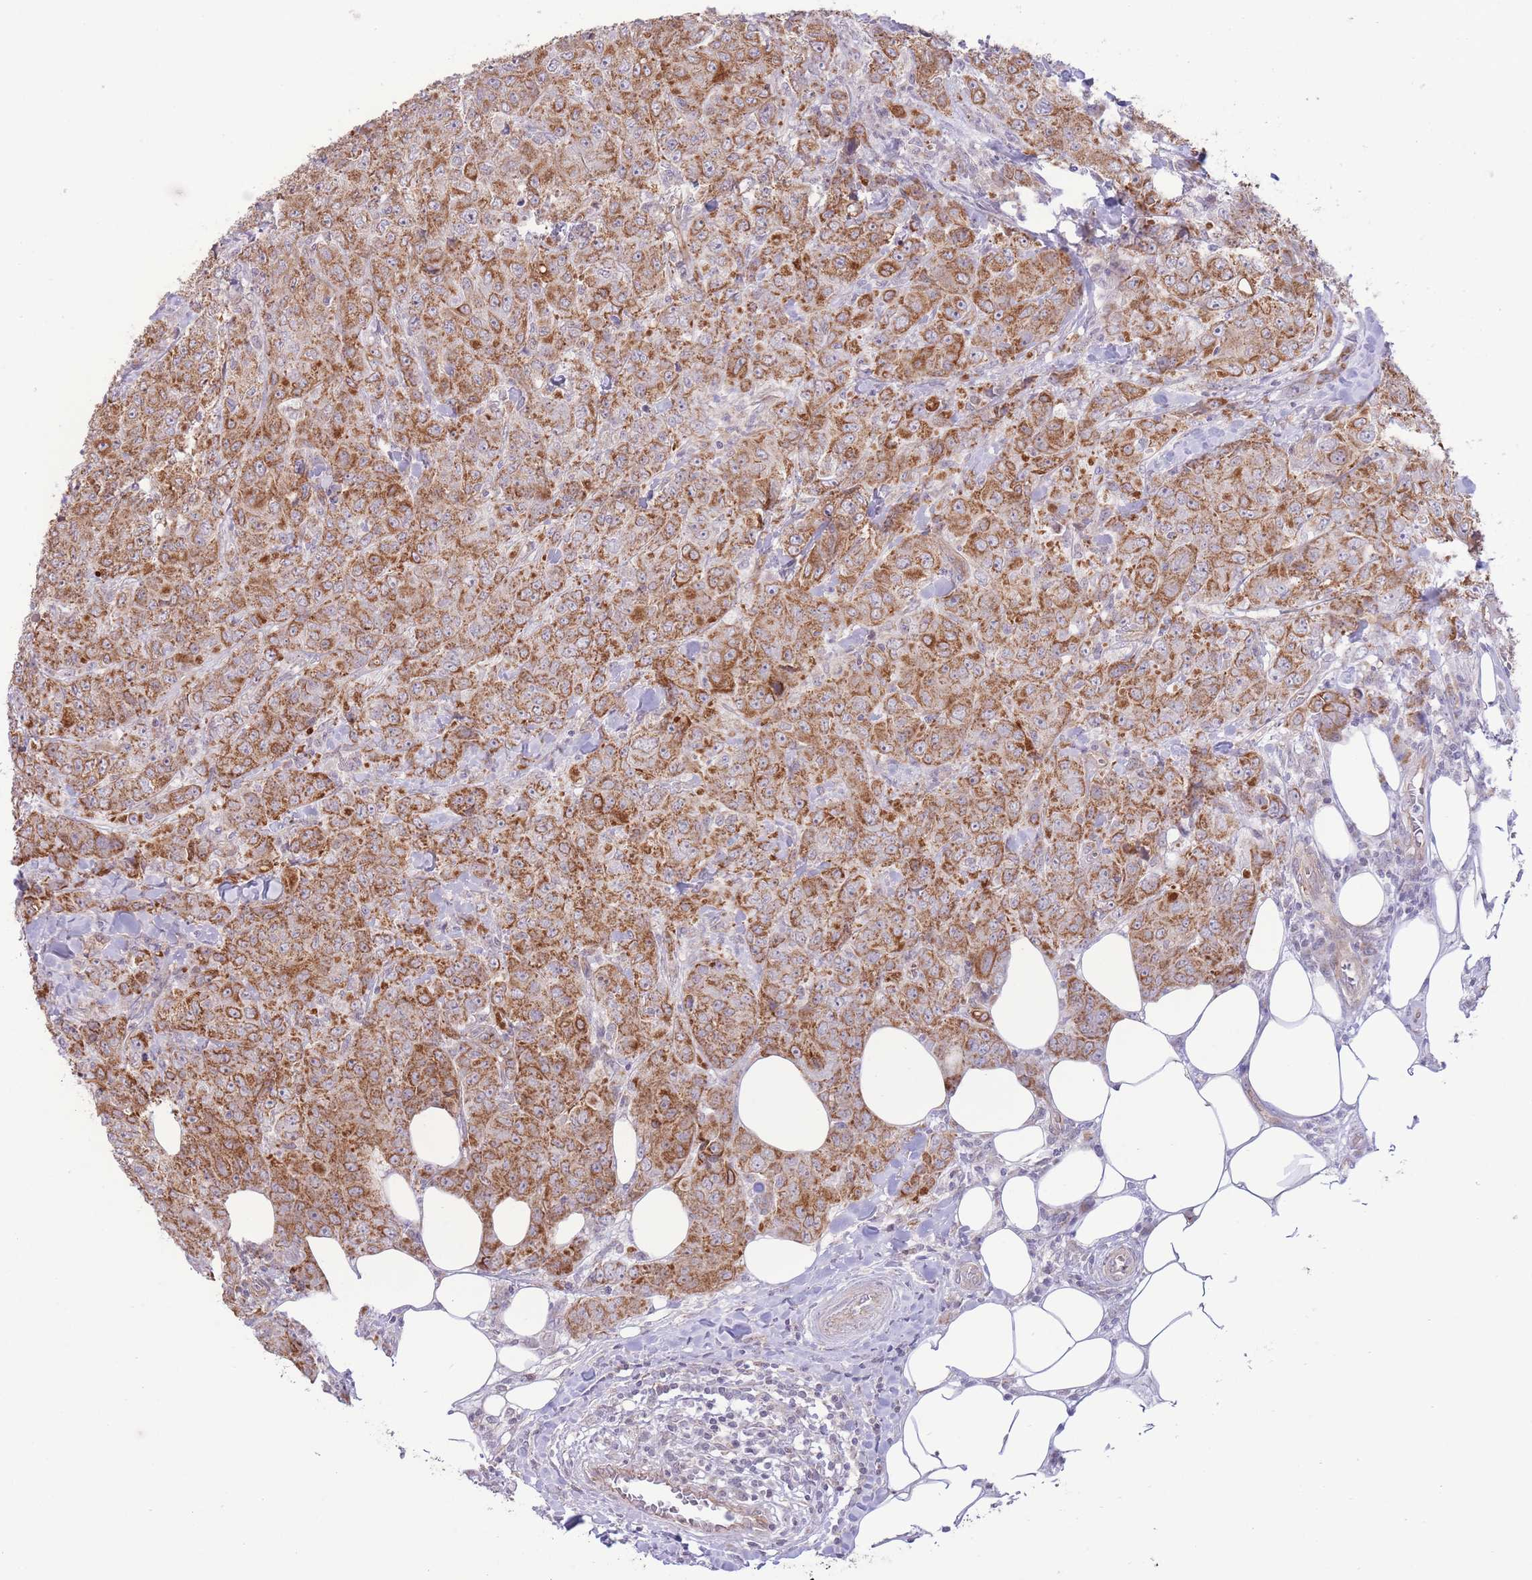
{"staining": {"intensity": "moderate", "quantity": ">75%", "location": "cytoplasmic/membranous"}, "tissue": "breast cancer", "cell_type": "Tumor cells", "image_type": "cancer", "snomed": [{"axis": "morphology", "description": "Duct carcinoma"}, {"axis": "topography", "description": "Breast"}], "caption": "Tumor cells display moderate cytoplasmic/membranous positivity in about >75% of cells in breast cancer (invasive ductal carcinoma).", "gene": "MRPS31", "patient": {"sex": "female", "age": 43}}